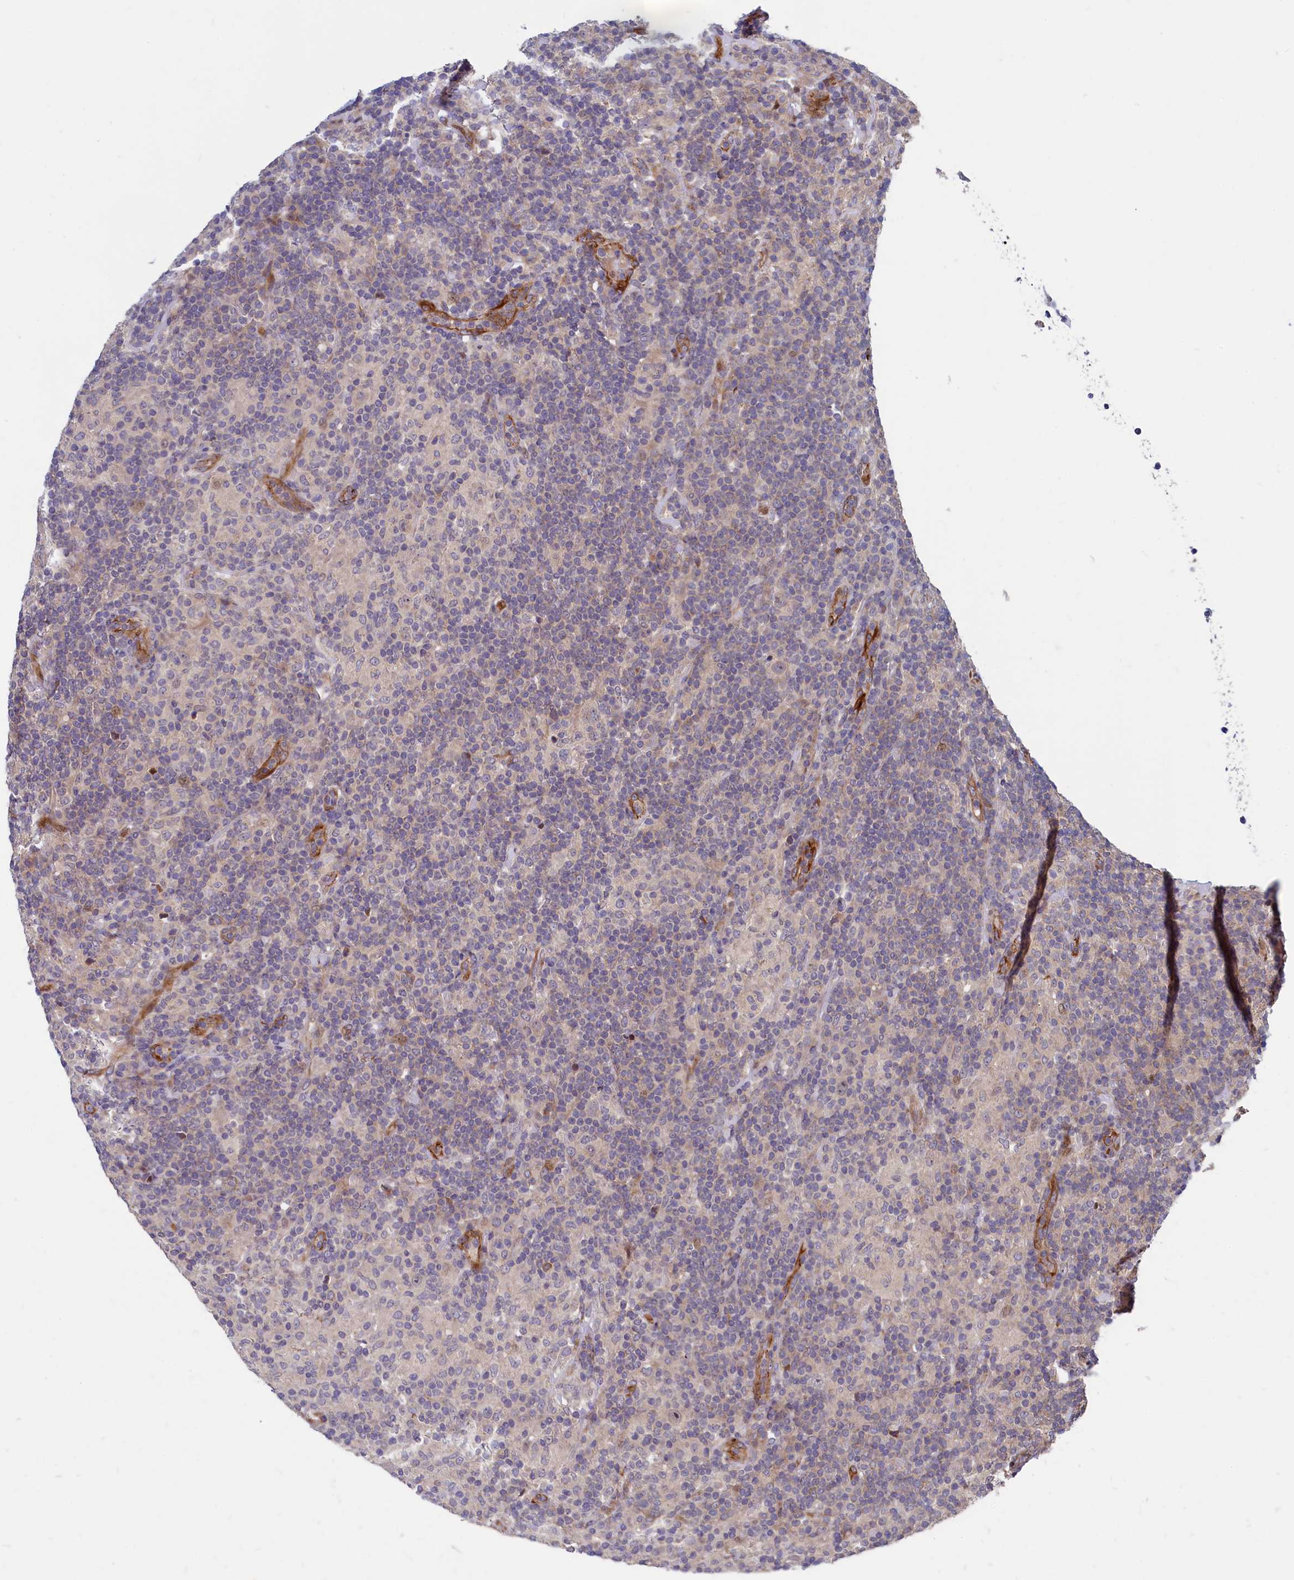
{"staining": {"intensity": "negative", "quantity": "none", "location": "none"}, "tissue": "lymphoma", "cell_type": "Tumor cells", "image_type": "cancer", "snomed": [{"axis": "morphology", "description": "Hodgkin's disease, NOS"}, {"axis": "topography", "description": "Lymph node"}], "caption": "Tumor cells are negative for brown protein staining in Hodgkin's disease.", "gene": "PIK3C3", "patient": {"sex": "male", "age": 70}}